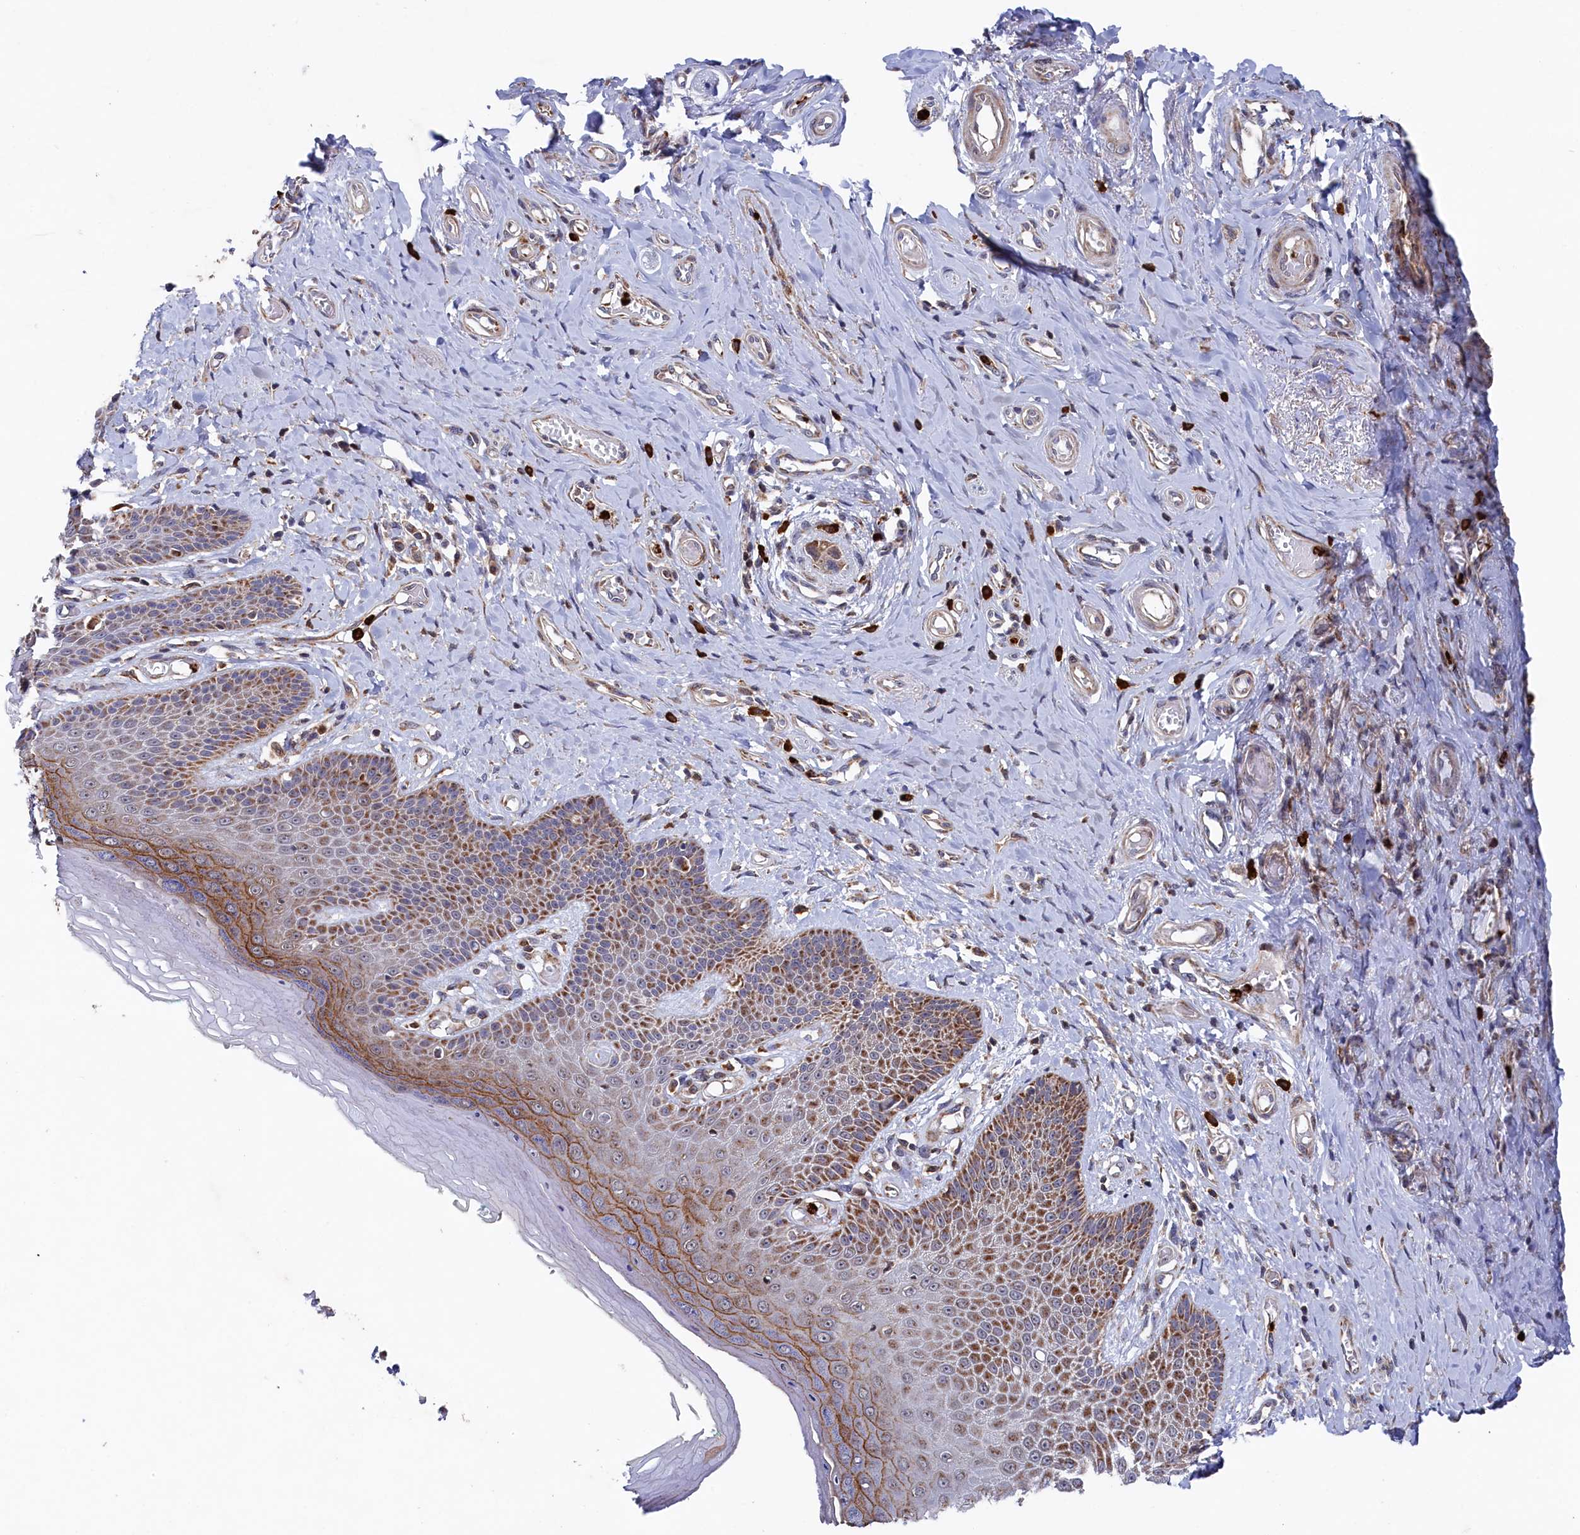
{"staining": {"intensity": "moderate", "quantity": ">75%", "location": "cytoplasmic/membranous"}, "tissue": "skin", "cell_type": "Epidermal cells", "image_type": "normal", "snomed": [{"axis": "morphology", "description": "Normal tissue, NOS"}, {"axis": "topography", "description": "Anal"}], "caption": "Moderate cytoplasmic/membranous positivity is identified in about >75% of epidermal cells in benign skin. (Stains: DAB in brown, nuclei in blue, Microscopy: brightfield microscopy at high magnification).", "gene": "CHCHD1", "patient": {"sex": "male", "age": 78}}